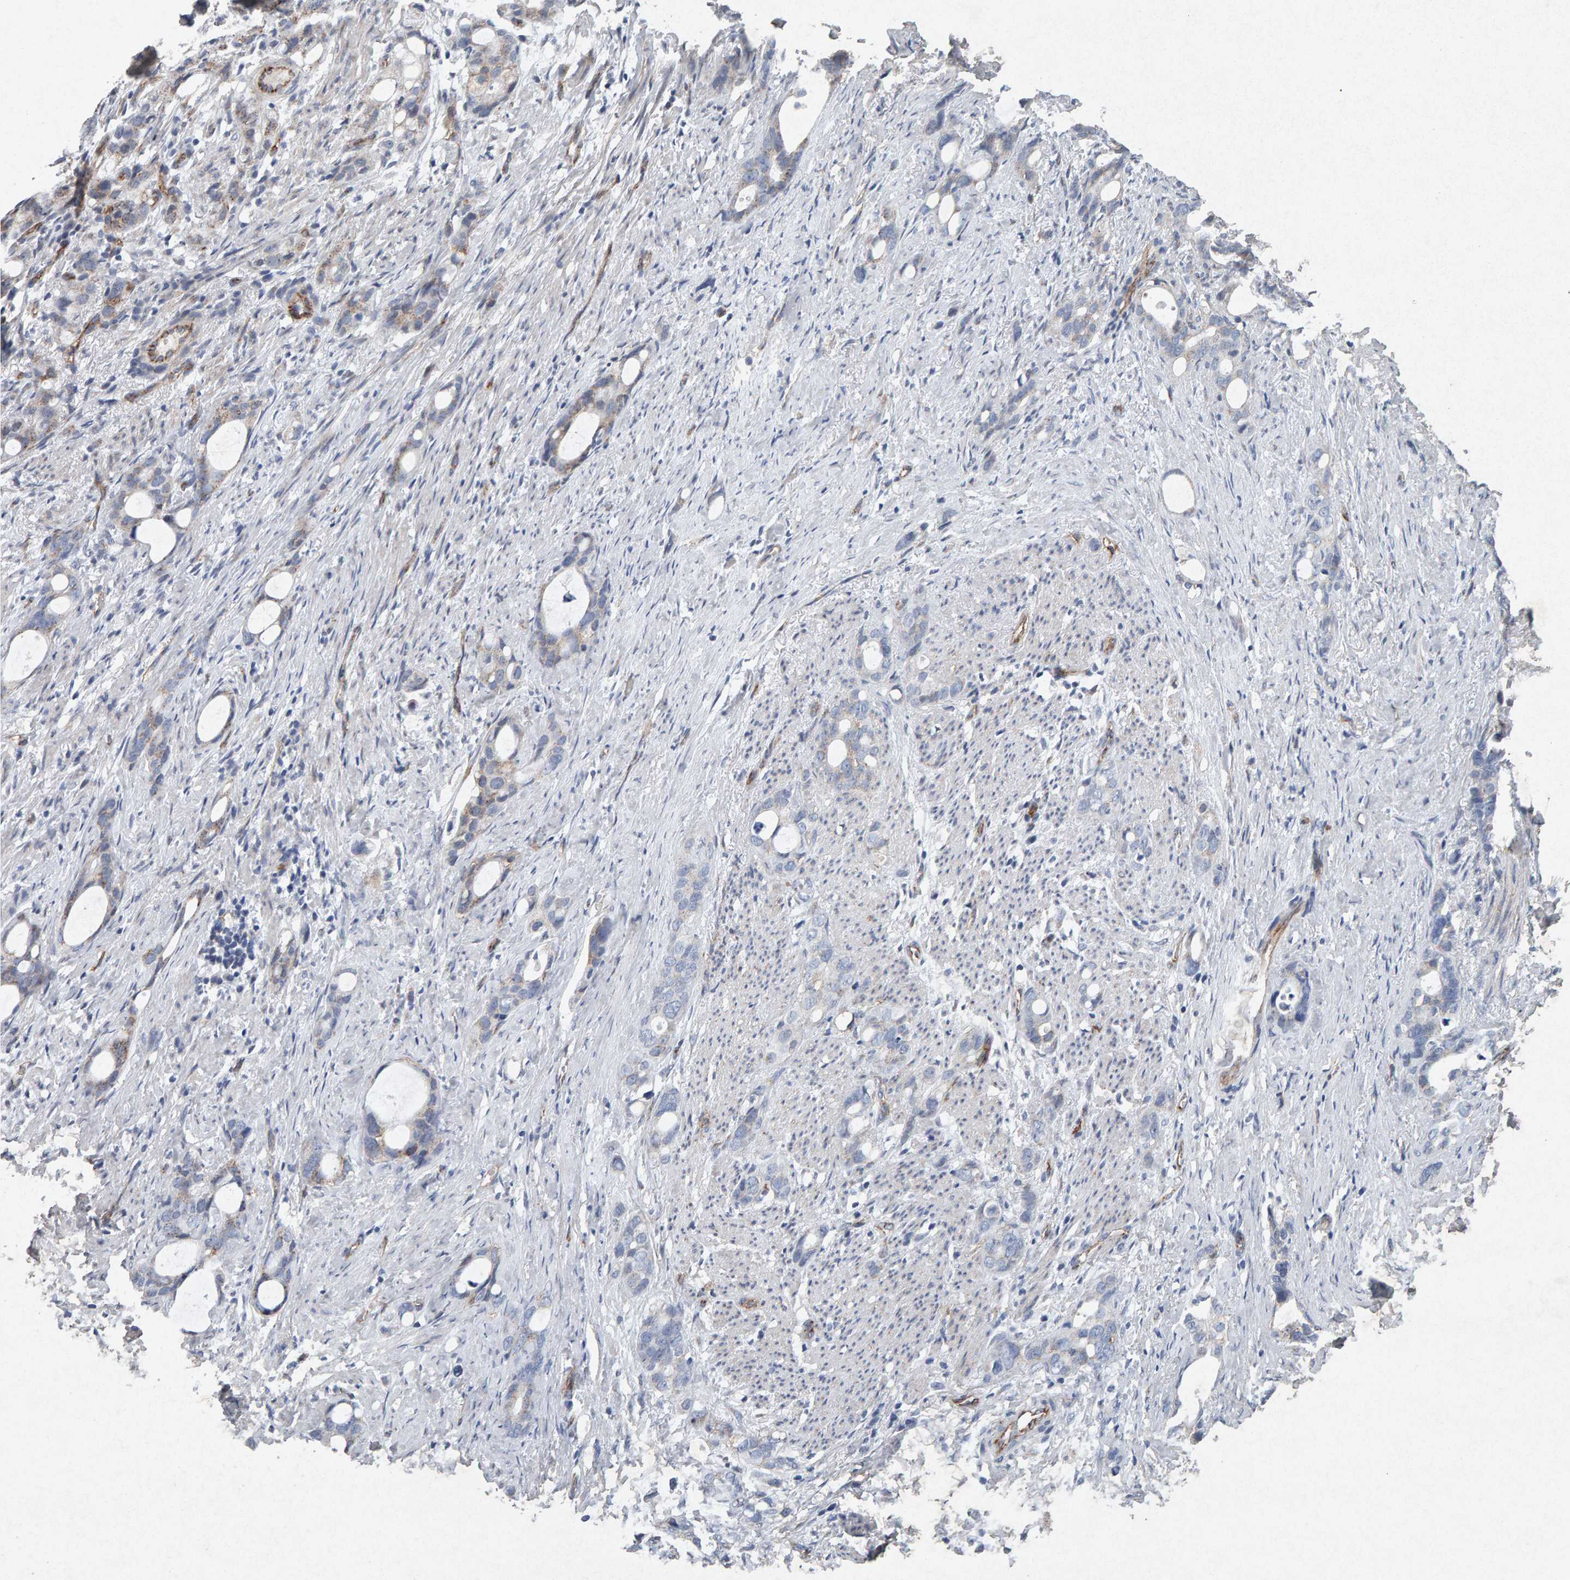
{"staining": {"intensity": "weak", "quantity": "<25%", "location": "cytoplasmic/membranous"}, "tissue": "stomach cancer", "cell_type": "Tumor cells", "image_type": "cancer", "snomed": [{"axis": "morphology", "description": "Adenocarcinoma, NOS"}, {"axis": "topography", "description": "Stomach"}], "caption": "IHC micrograph of stomach adenocarcinoma stained for a protein (brown), which shows no expression in tumor cells.", "gene": "PTPRM", "patient": {"sex": "female", "age": 75}}